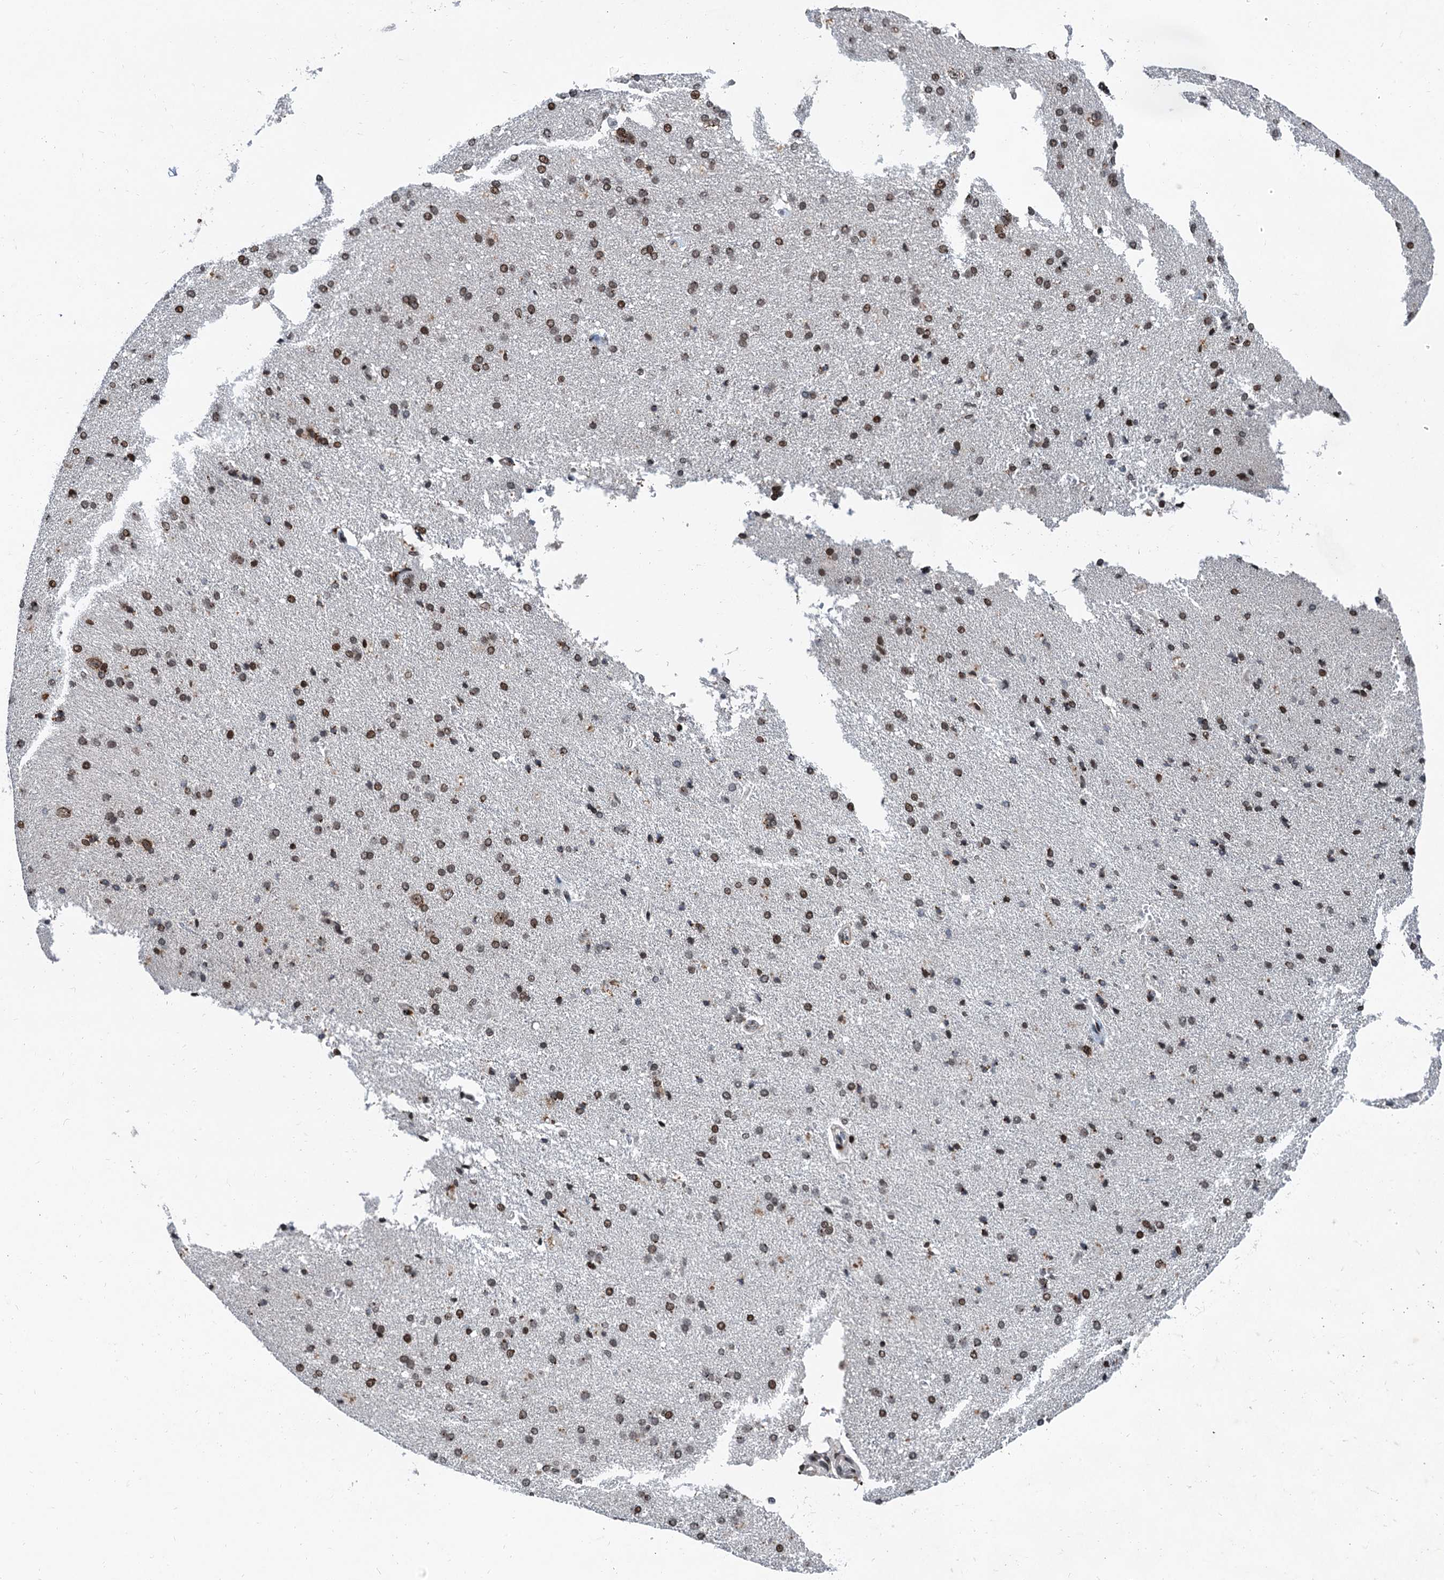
{"staining": {"intensity": "moderate", "quantity": "25%-75%", "location": "nuclear"}, "tissue": "cerebral cortex", "cell_type": "Endothelial cells", "image_type": "normal", "snomed": [{"axis": "morphology", "description": "Normal tissue, NOS"}, {"axis": "topography", "description": "Cerebral cortex"}], "caption": "DAB (3,3'-diaminobenzidine) immunohistochemical staining of normal cerebral cortex exhibits moderate nuclear protein positivity in about 25%-75% of endothelial cells.", "gene": "FAM217B", "patient": {"sex": "male", "age": 62}}